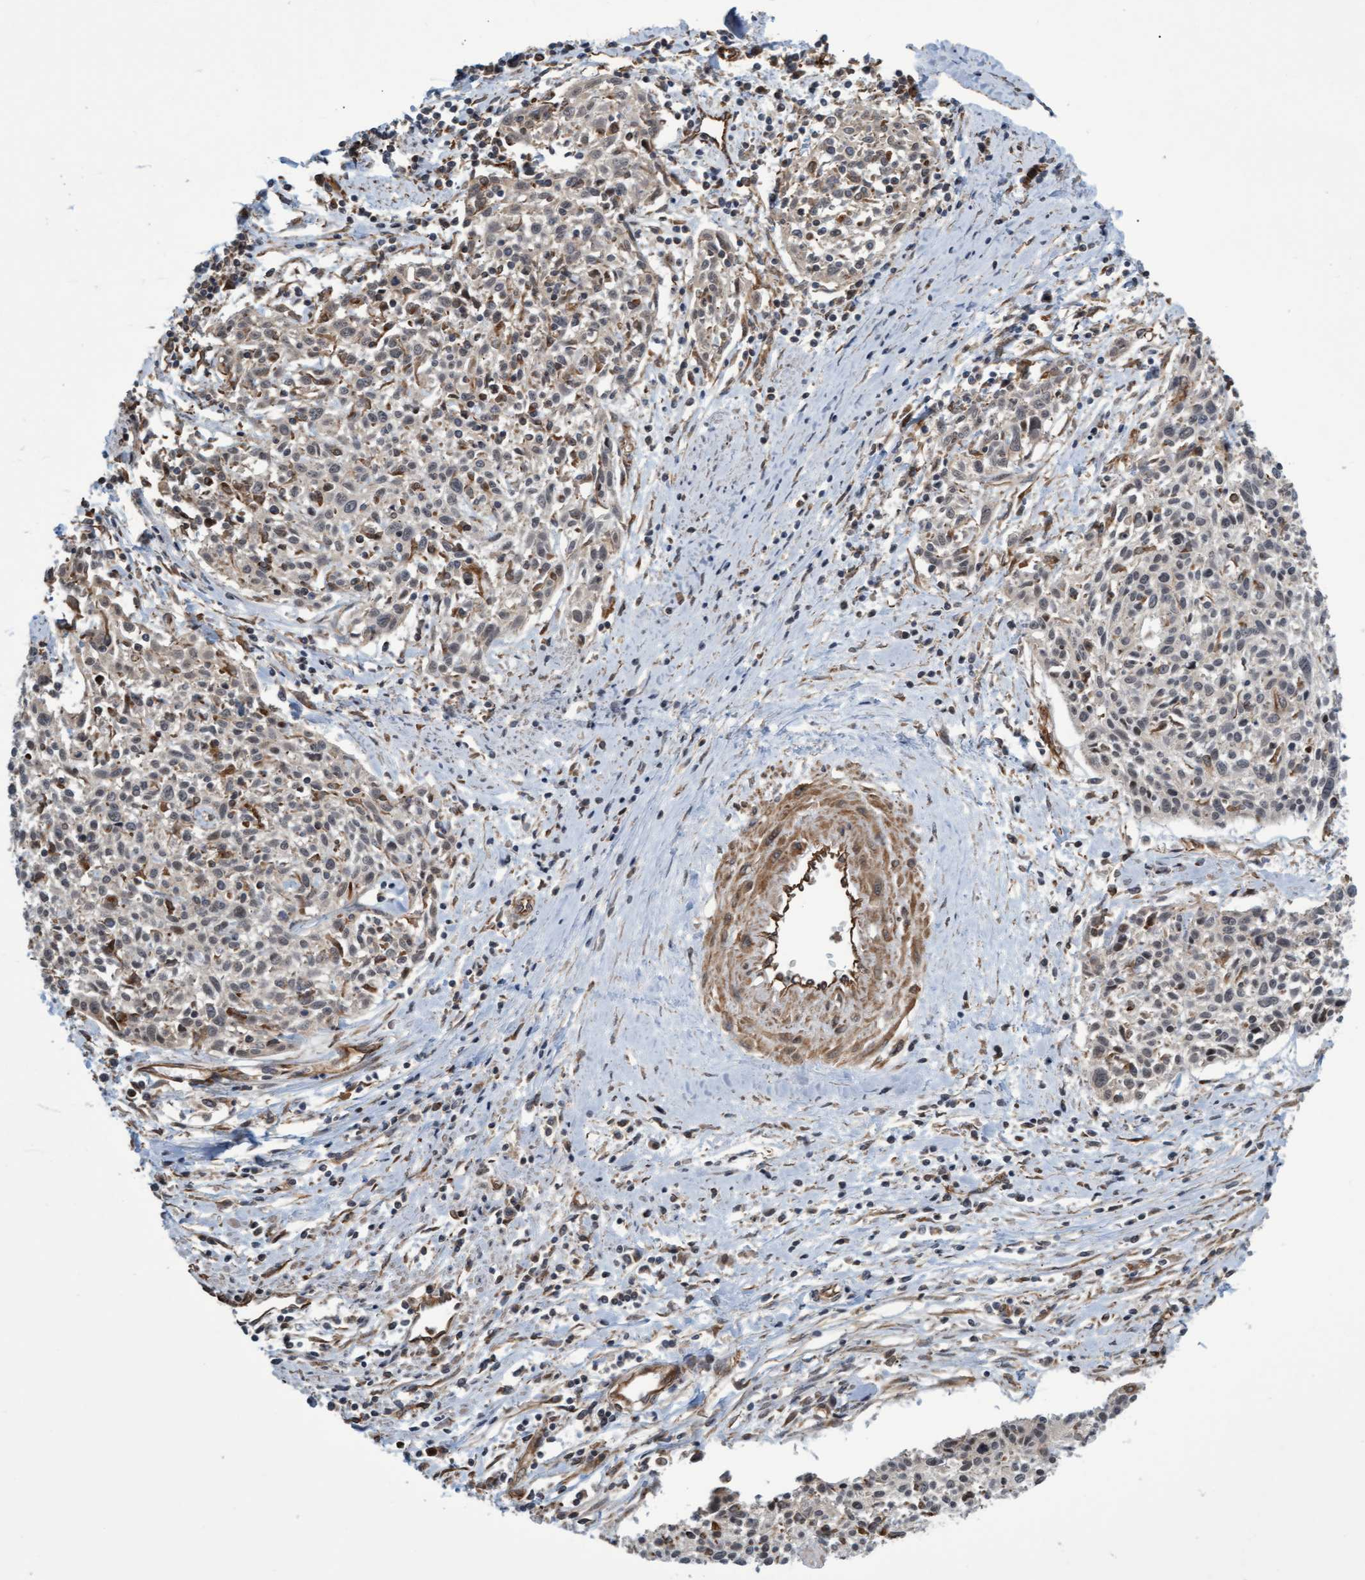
{"staining": {"intensity": "negative", "quantity": "none", "location": "none"}, "tissue": "cervical cancer", "cell_type": "Tumor cells", "image_type": "cancer", "snomed": [{"axis": "morphology", "description": "Squamous cell carcinoma, NOS"}, {"axis": "topography", "description": "Cervix"}], "caption": "A micrograph of human cervical squamous cell carcinoma is negative for staining in tumor cells.", "gene": "TNFRSF10B", "patient": {"sex": "female", "age": 51}}